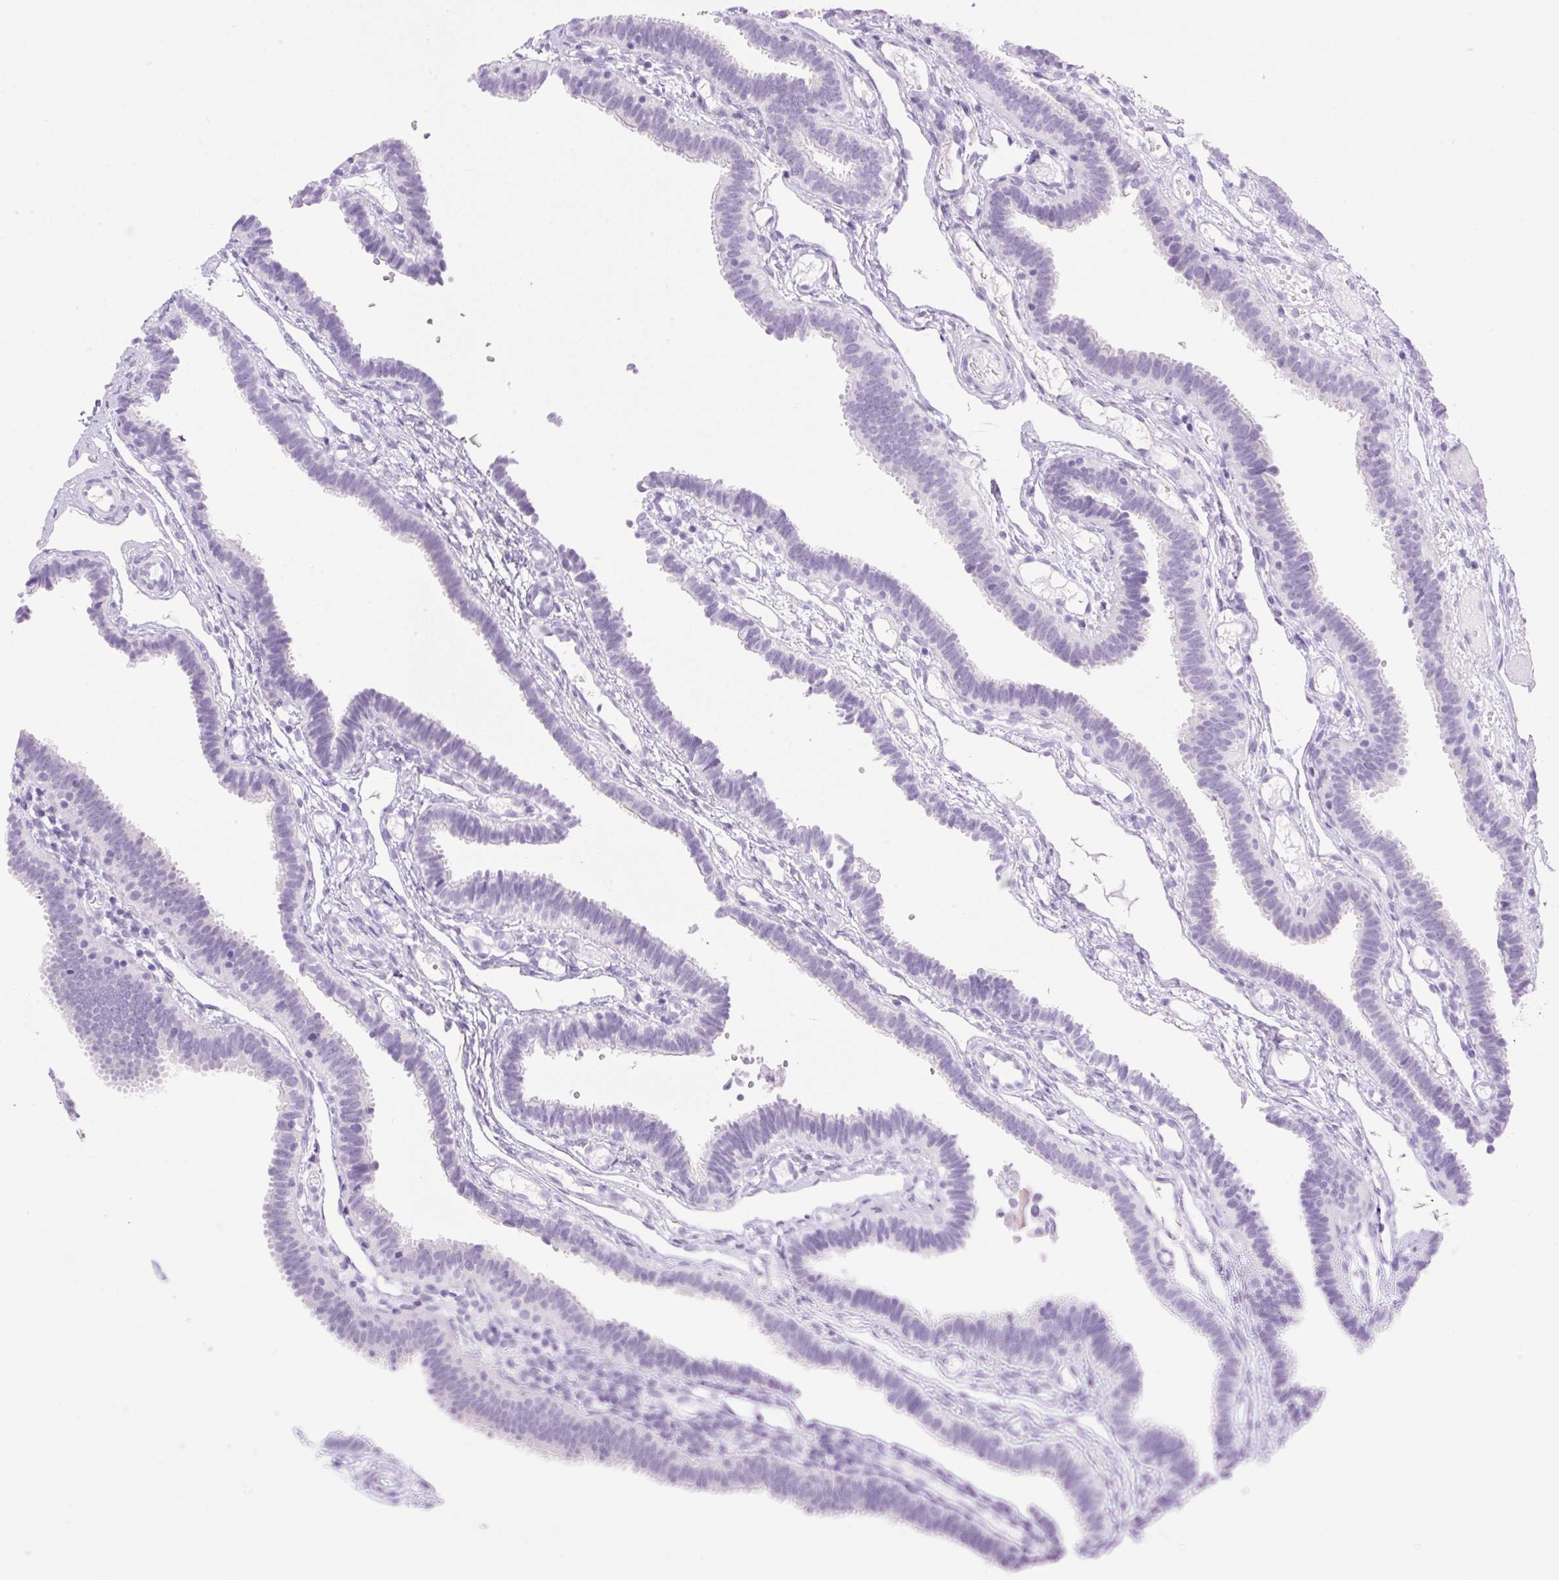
{"staining": {"intensity": "negative", "quantity": "none", "location": "none"}, "tissue": "fallopian tube", "cell_type": "Glandular cells", "image_type": "normal", "snomed": [{"axis": "morphology", "description": "Normal tissue, NOS"}, {"axis": "topography", "description": "Fallopian tube"}], "caption": "This is an immunohistochemistry image of benign fallopian tube. There is no expression in glandular cells.", "gene": "SPRR4", "patient": {"sex": "female", "age": 37}}